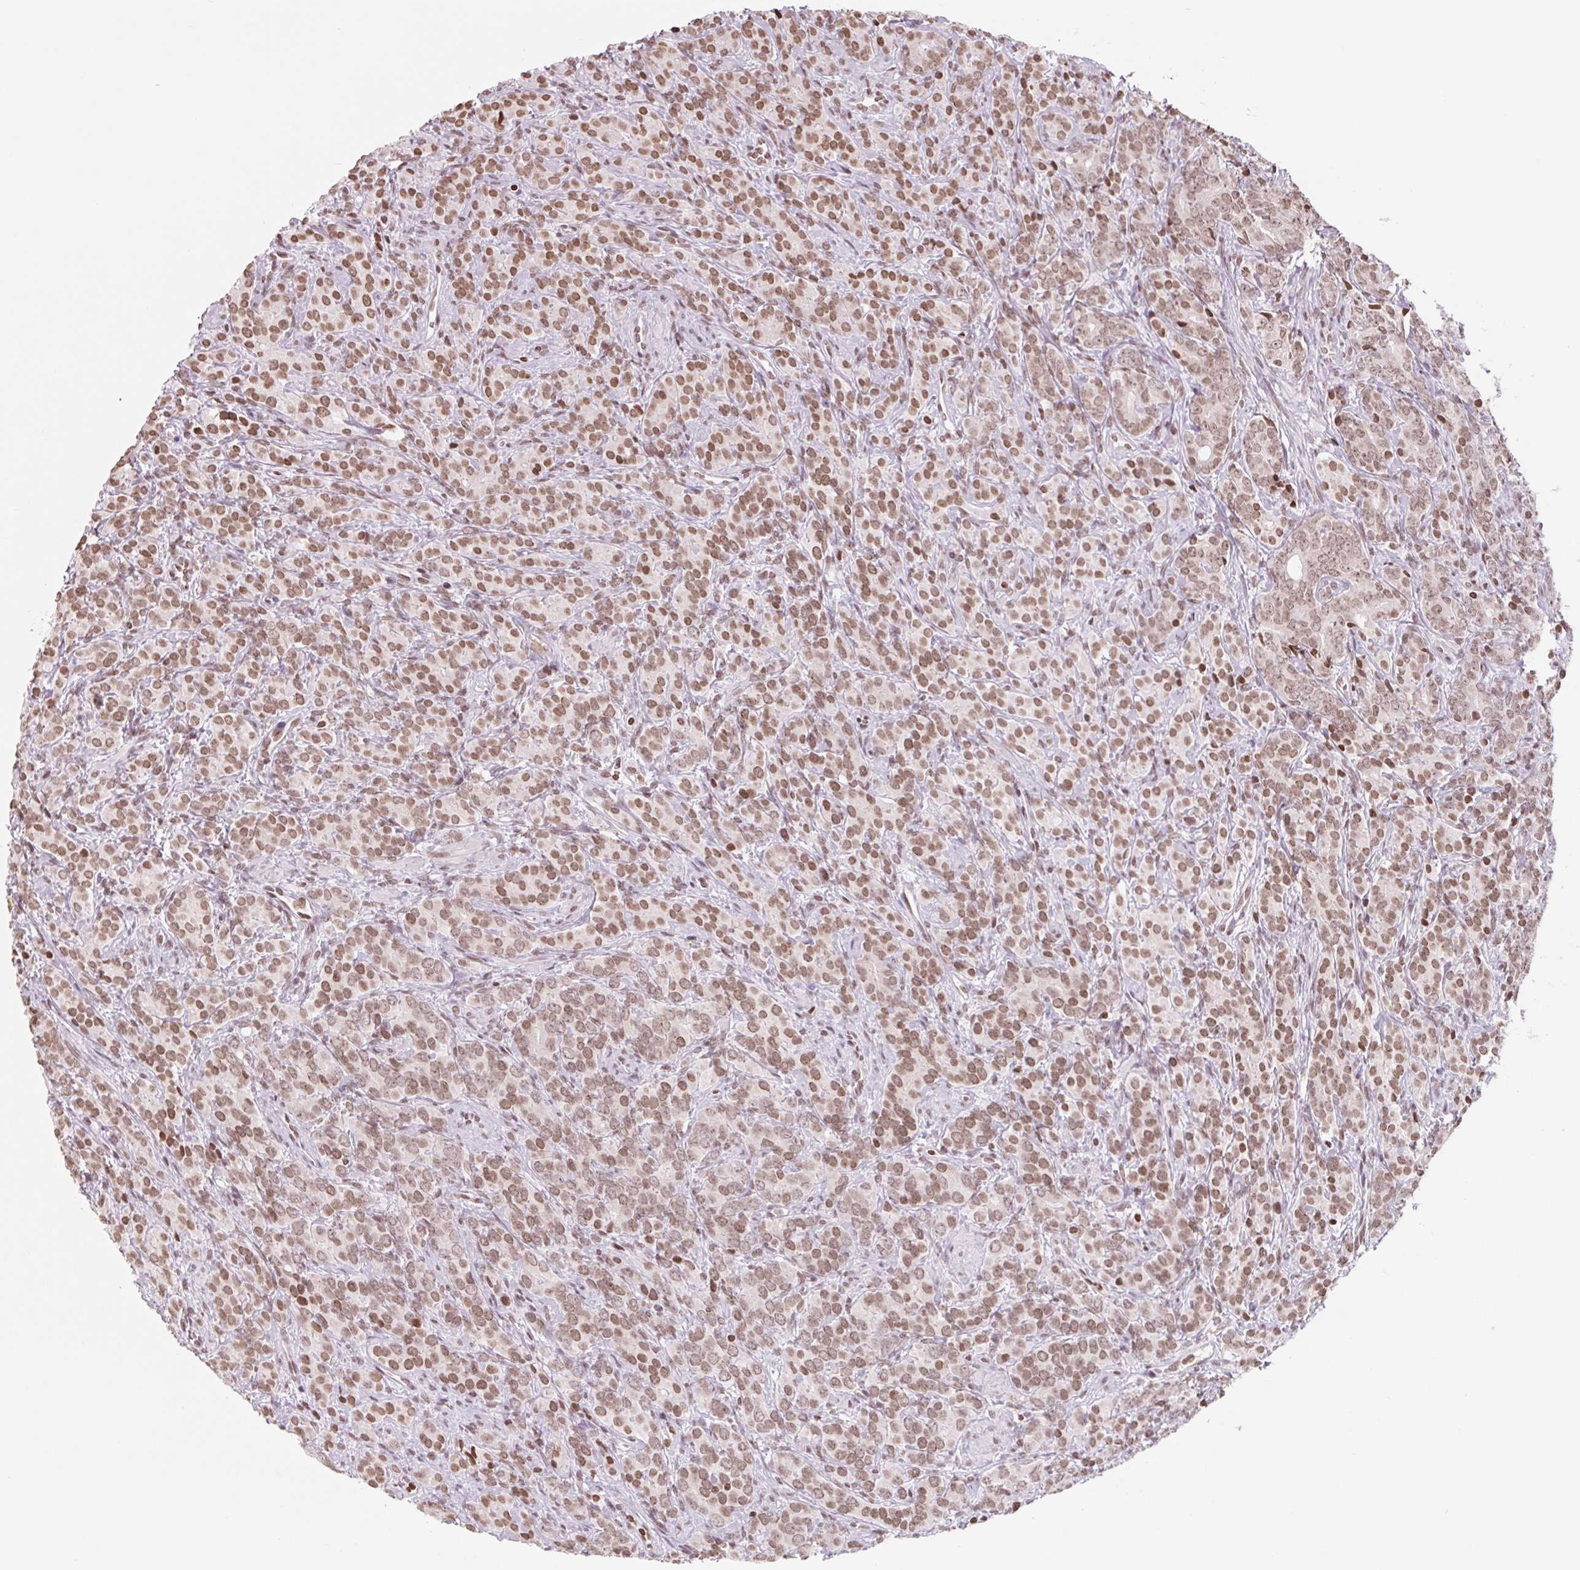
{"staining": {"intensity": "moderate", "quantity": ">75%", "location": "cytoplasmic/membranous,nuclear"}, "tissue": "prostate cancer", "cell_type": "Tumor cells", "image_type": "cancer", "snomed": [{"axis": "morphology", "description": "Adenocarcinoma, High grade"}, {"axis": "topography", "description": "Prostate"}], "caption": "High-grade adenocarcinoma (prostate) stained with a brown dye shows moderate cytoplasmic/membranous and nuclear positive expression in about >75% of tumor cells.", "gene": "SMIM12", "patient": {"sex": "male", "age": 84}}